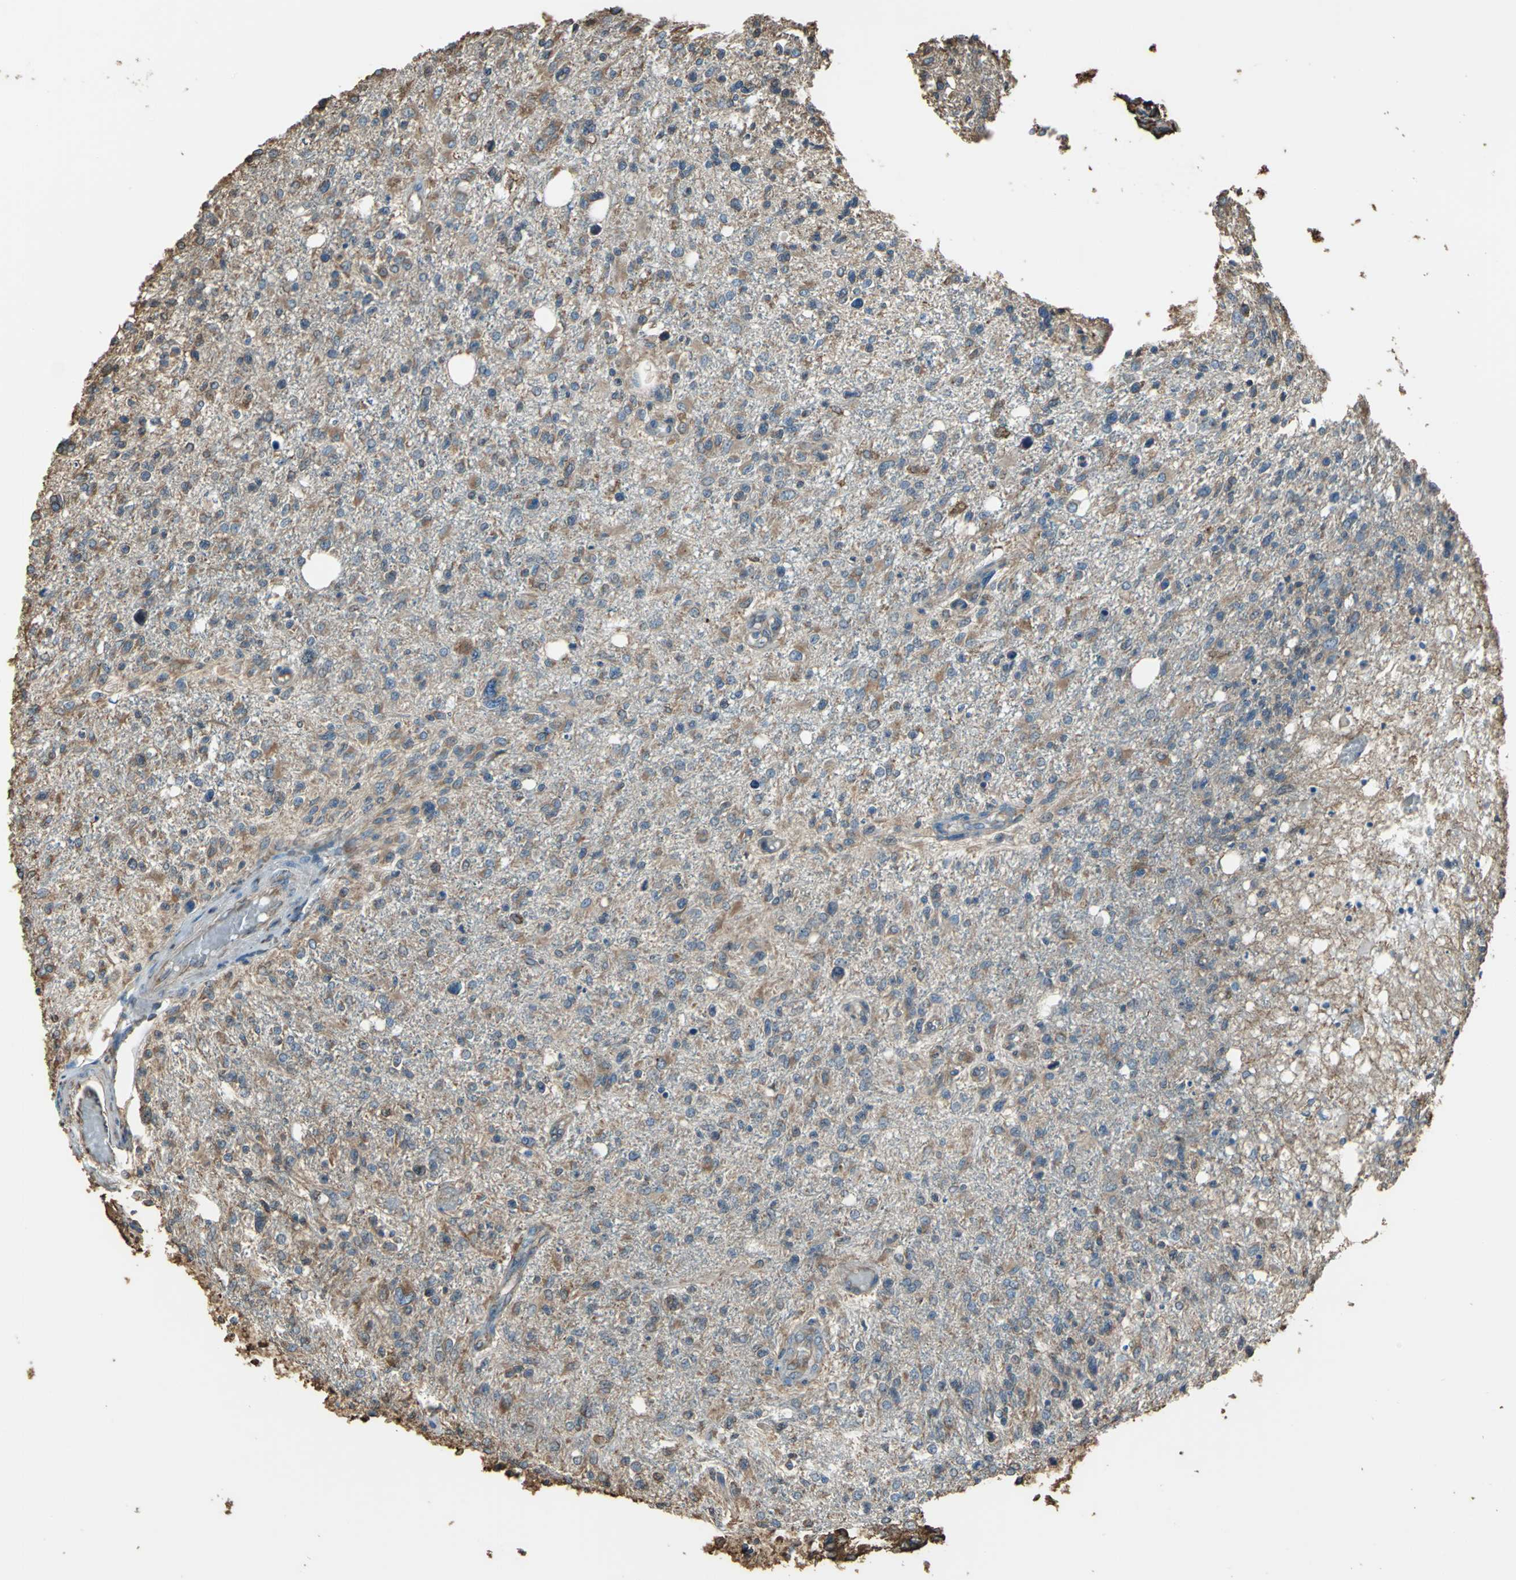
{"staining": {"intensity": "moderate", "quantity": ">75%", "location": "cytoplasmic/membranous"}, "tissue": "glioma", "cell_type": "Tumor cells", "image_type": "cancer", "snomed": [{"axis": "morphology", "description": "Glioma, malignant, High grade"}, {"axis": "topography", "description": "Cerebral cortex"}], "caption": "Moderate cytoplasmic/membranous expression for a protein is appreciated in approximately >75% of tumor cells of malignant high-grade glioma using immunohistochemistry.", "gene": "GPANK1", "patient": {"sex": "male", "age": 76}}